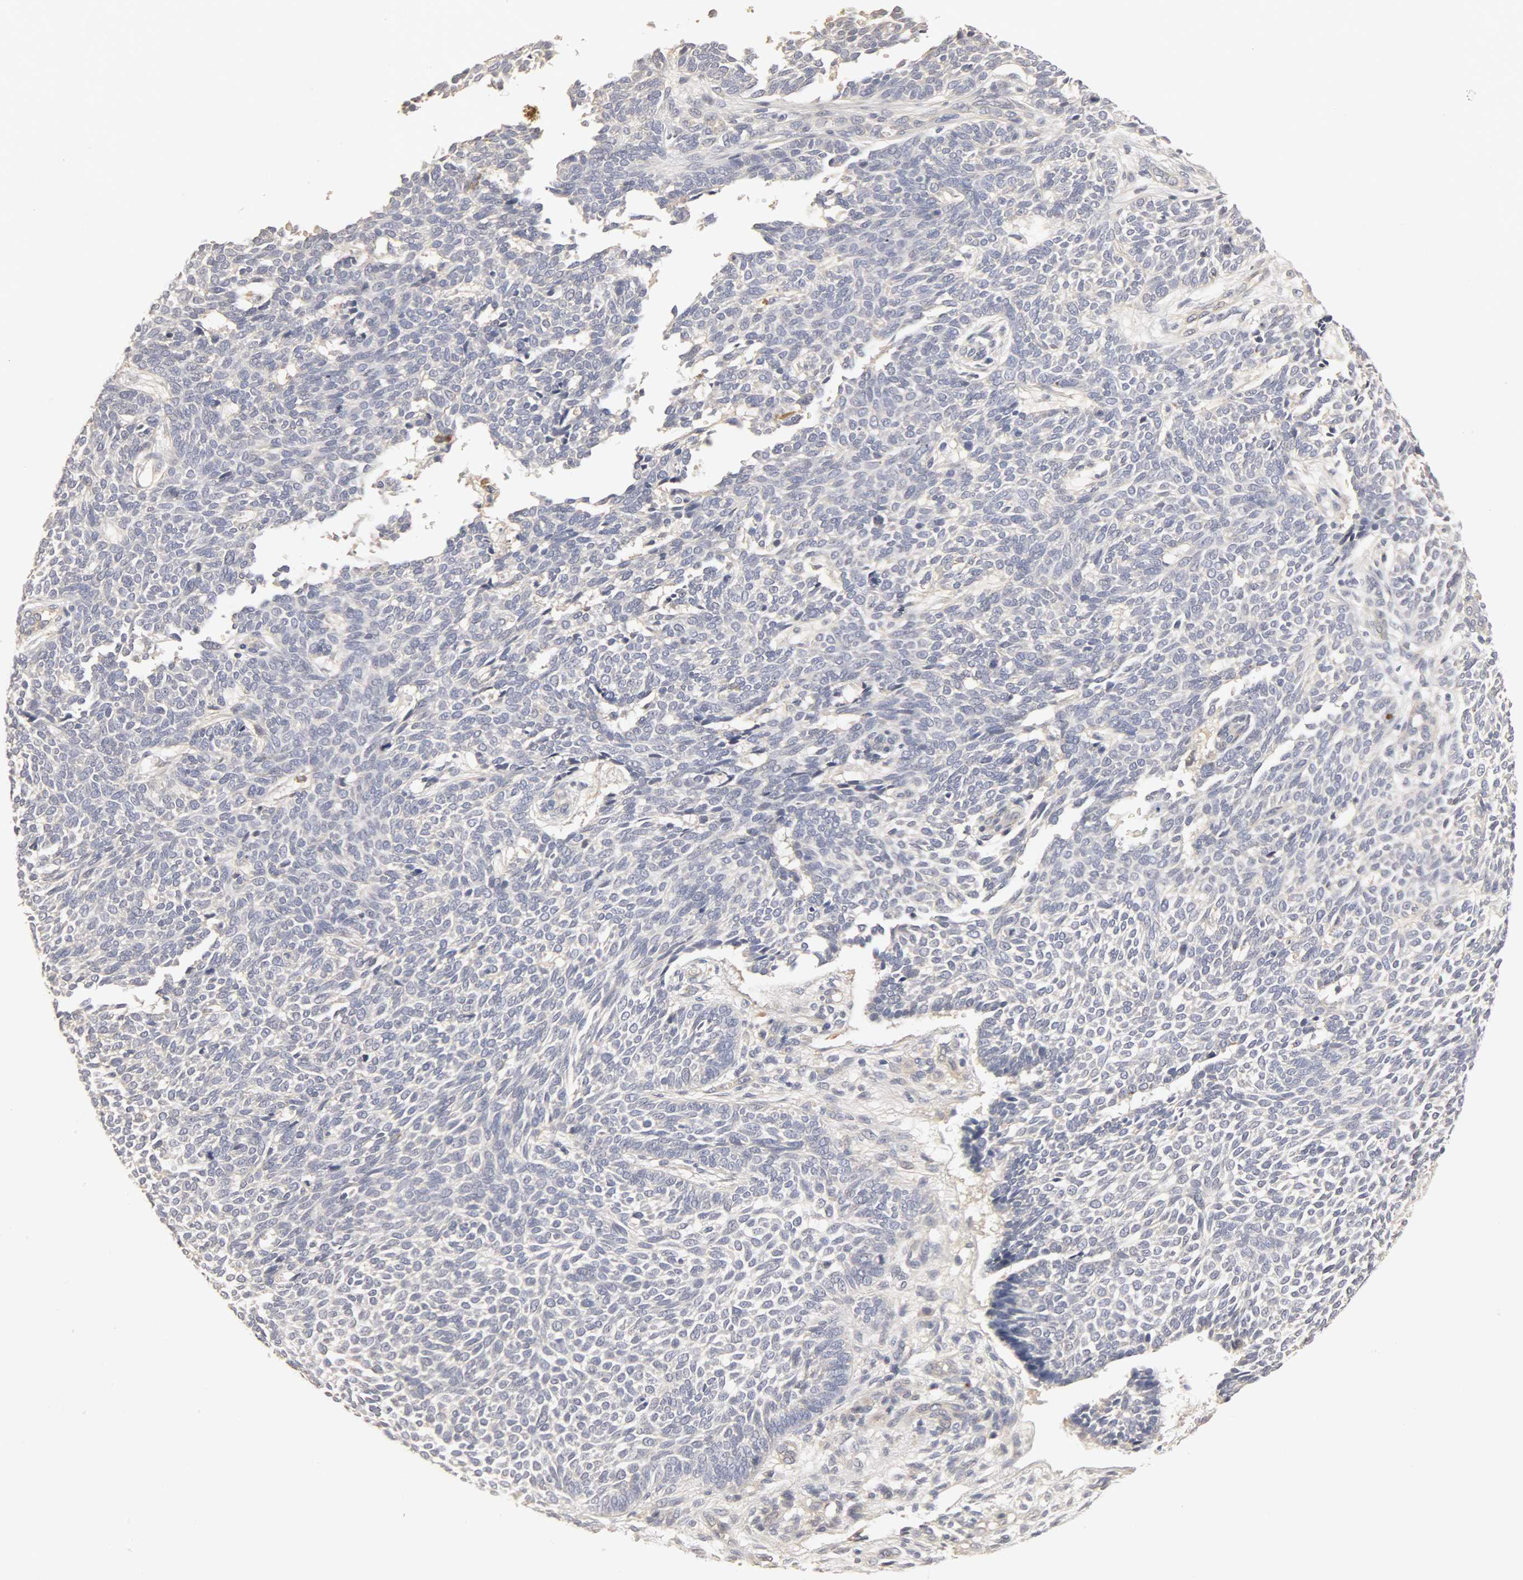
{"staining": {"intensity": "negative", "quantity": "none", "location": "none"}, "tissue": "skin cancer", "cell_type": "Tumor cells", "image_type": "cancer", "snomed": [{"axis": "morphology", "description": "Normal tissue, NOS"}, {"axis": "morphology", "description": "Basal cell carcinoma"}, {"axis": "topography", "description": "Skin"}], "caption": "DAB immunohistochemical staining of human skin basal cell carcinoma displays no significant expression in tumor cells. Nuclei are stained in blue.", "gene": "SLC10A2", "patient": {"sex": "male", "age": 87}}